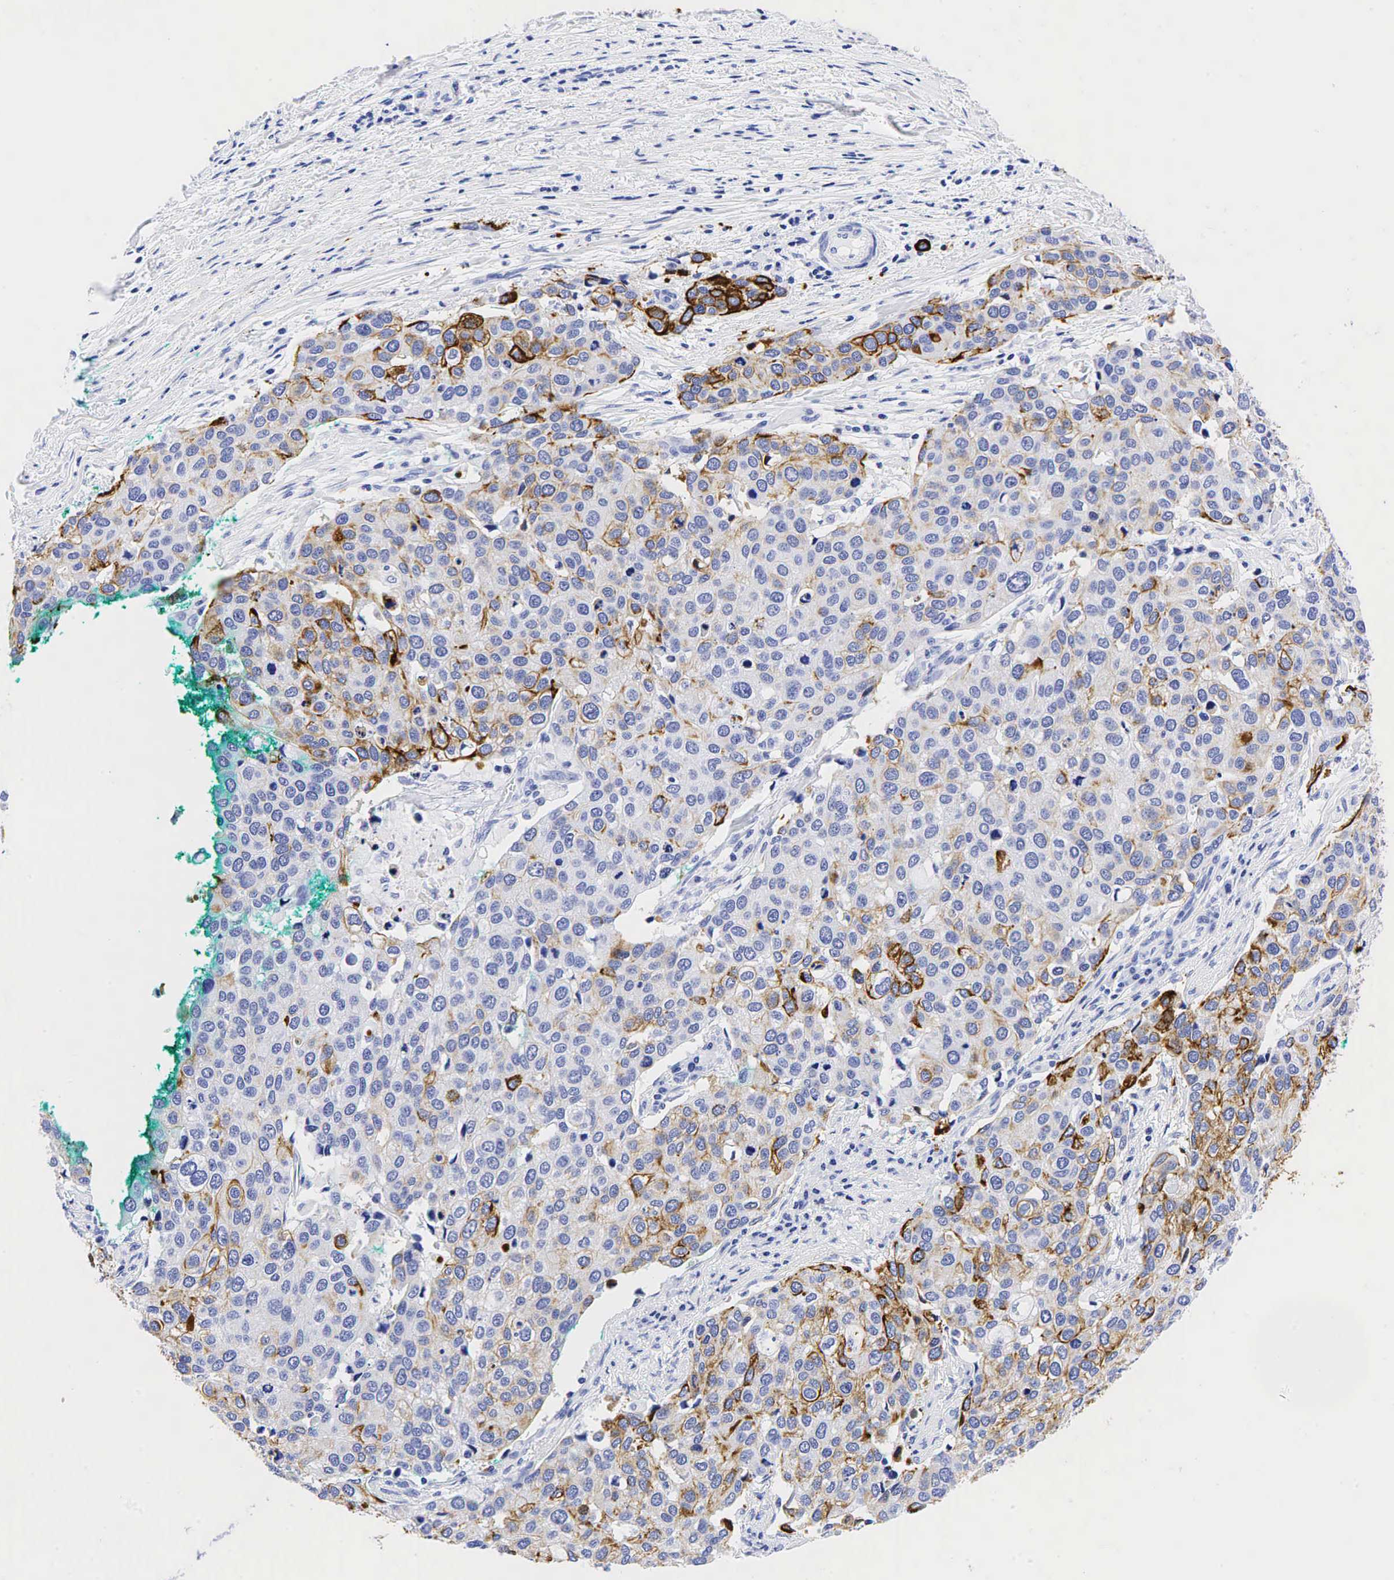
{"staining": {"intensity": "moderate", "quantity": "25%-75%", "location": "cytoplasmic/membranous"}, "tissue": "cervical cancer", "cell_type": "Tumor cells", "image_type": "cancer", "snomed": [{"axis": "morphology", "description": "Squamous cell carcinoma, NOS"}, {"axis": "topography", "description": "Cervix"}], "caption": "The photomicrograph demonstrates a brown stain indicating the presence of a protein in the cytoplasmic/membranous of tumor cells in squamous cell carcinoma (cervical). (Brightfield microscopy of DAB IHC at high magnification).", "gene": "KRT7", "patient": {"sex": "female", "age": 54}}